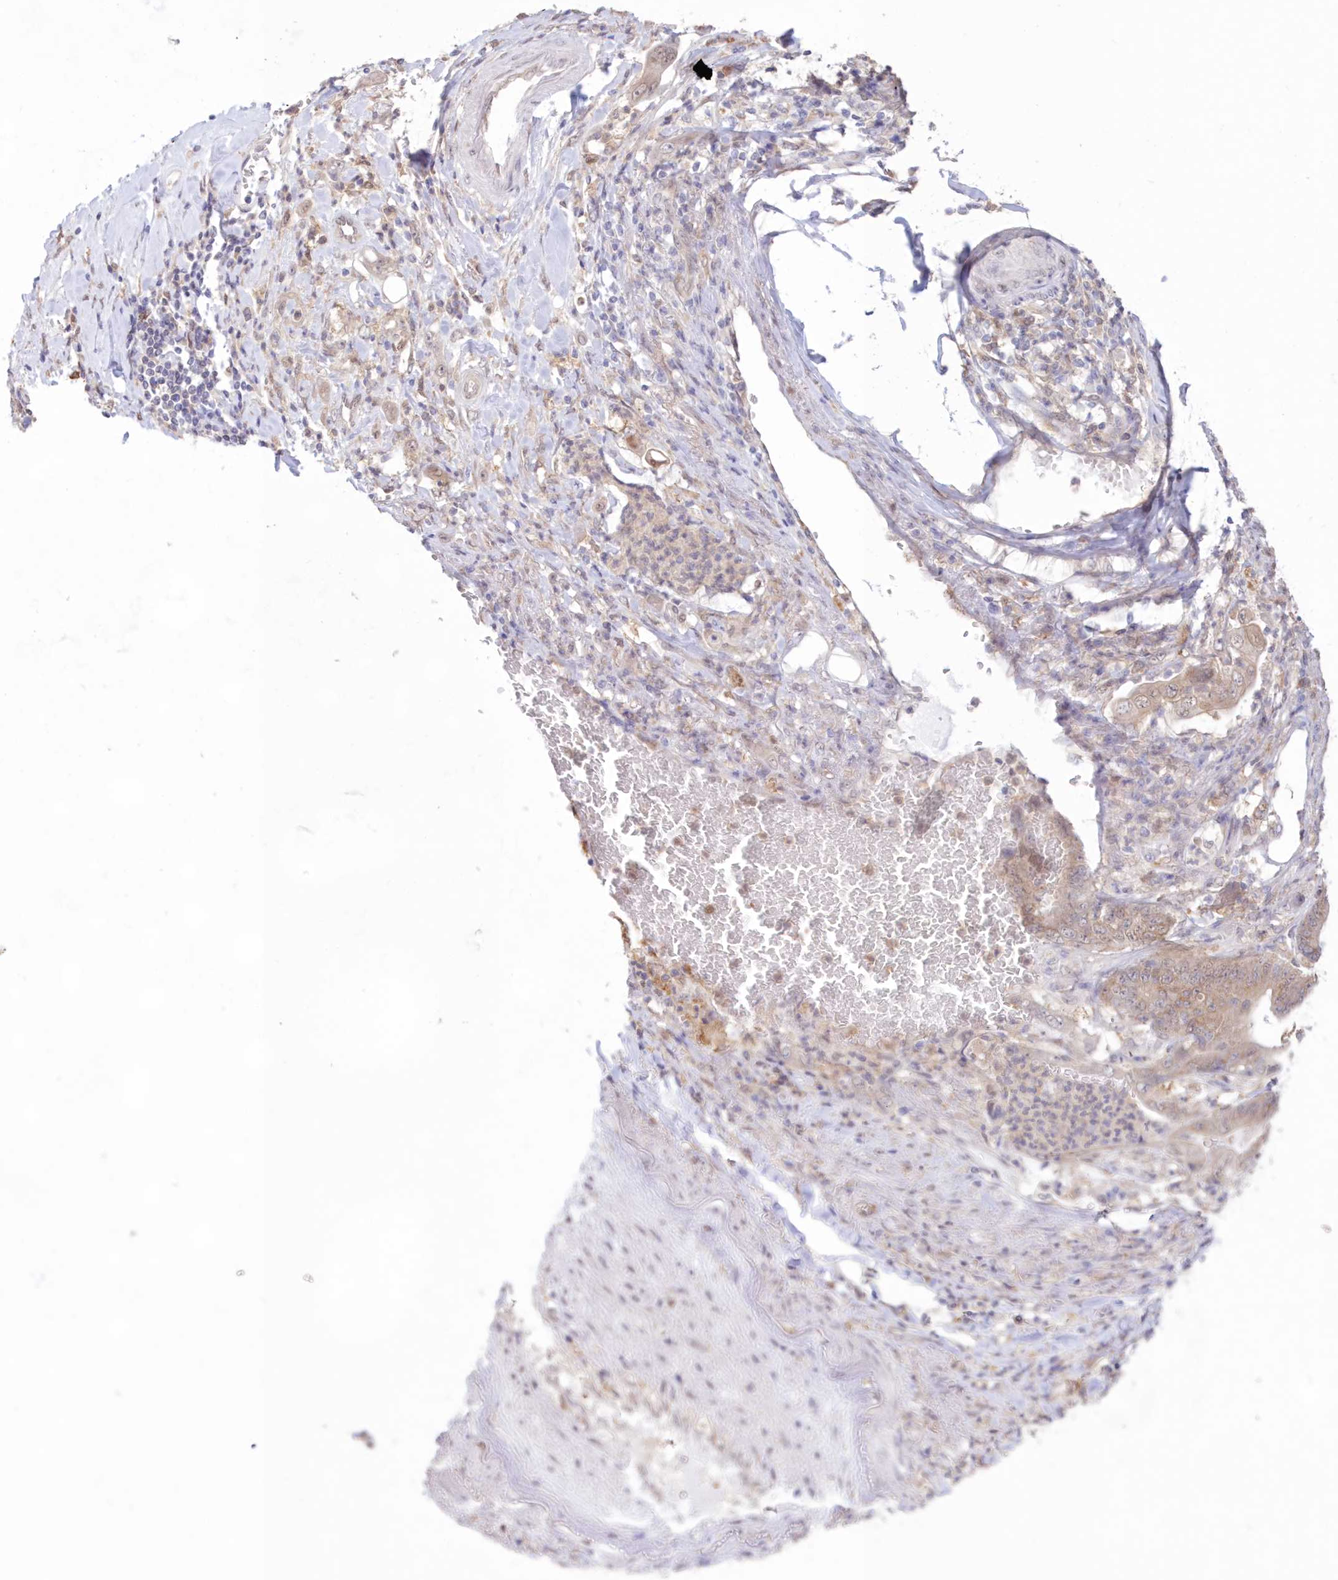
{"staining": {"intensity": "weak", "quantity": ">75%", "location": "cytoplasmic/membranous"}, "tissue": "stomach cancer", "cell_type": "Tumor cells", "image_type": "cancer", "snomed": [{"axis": "morphology", "description": "Adenocarcinoma, NOS"}, {"axis": "topography", "description": "Stomach"}], "caption": "Immunohistochemistry (DAB (3,3'-diaminobenzidine)) staining of stomach adenocarcinoma displays weak cytoplasmic/membranous protein staining in about >75% of tumor cells.", "gene": "RNPEP", "patient": {"sex": "female", "age": 73}}